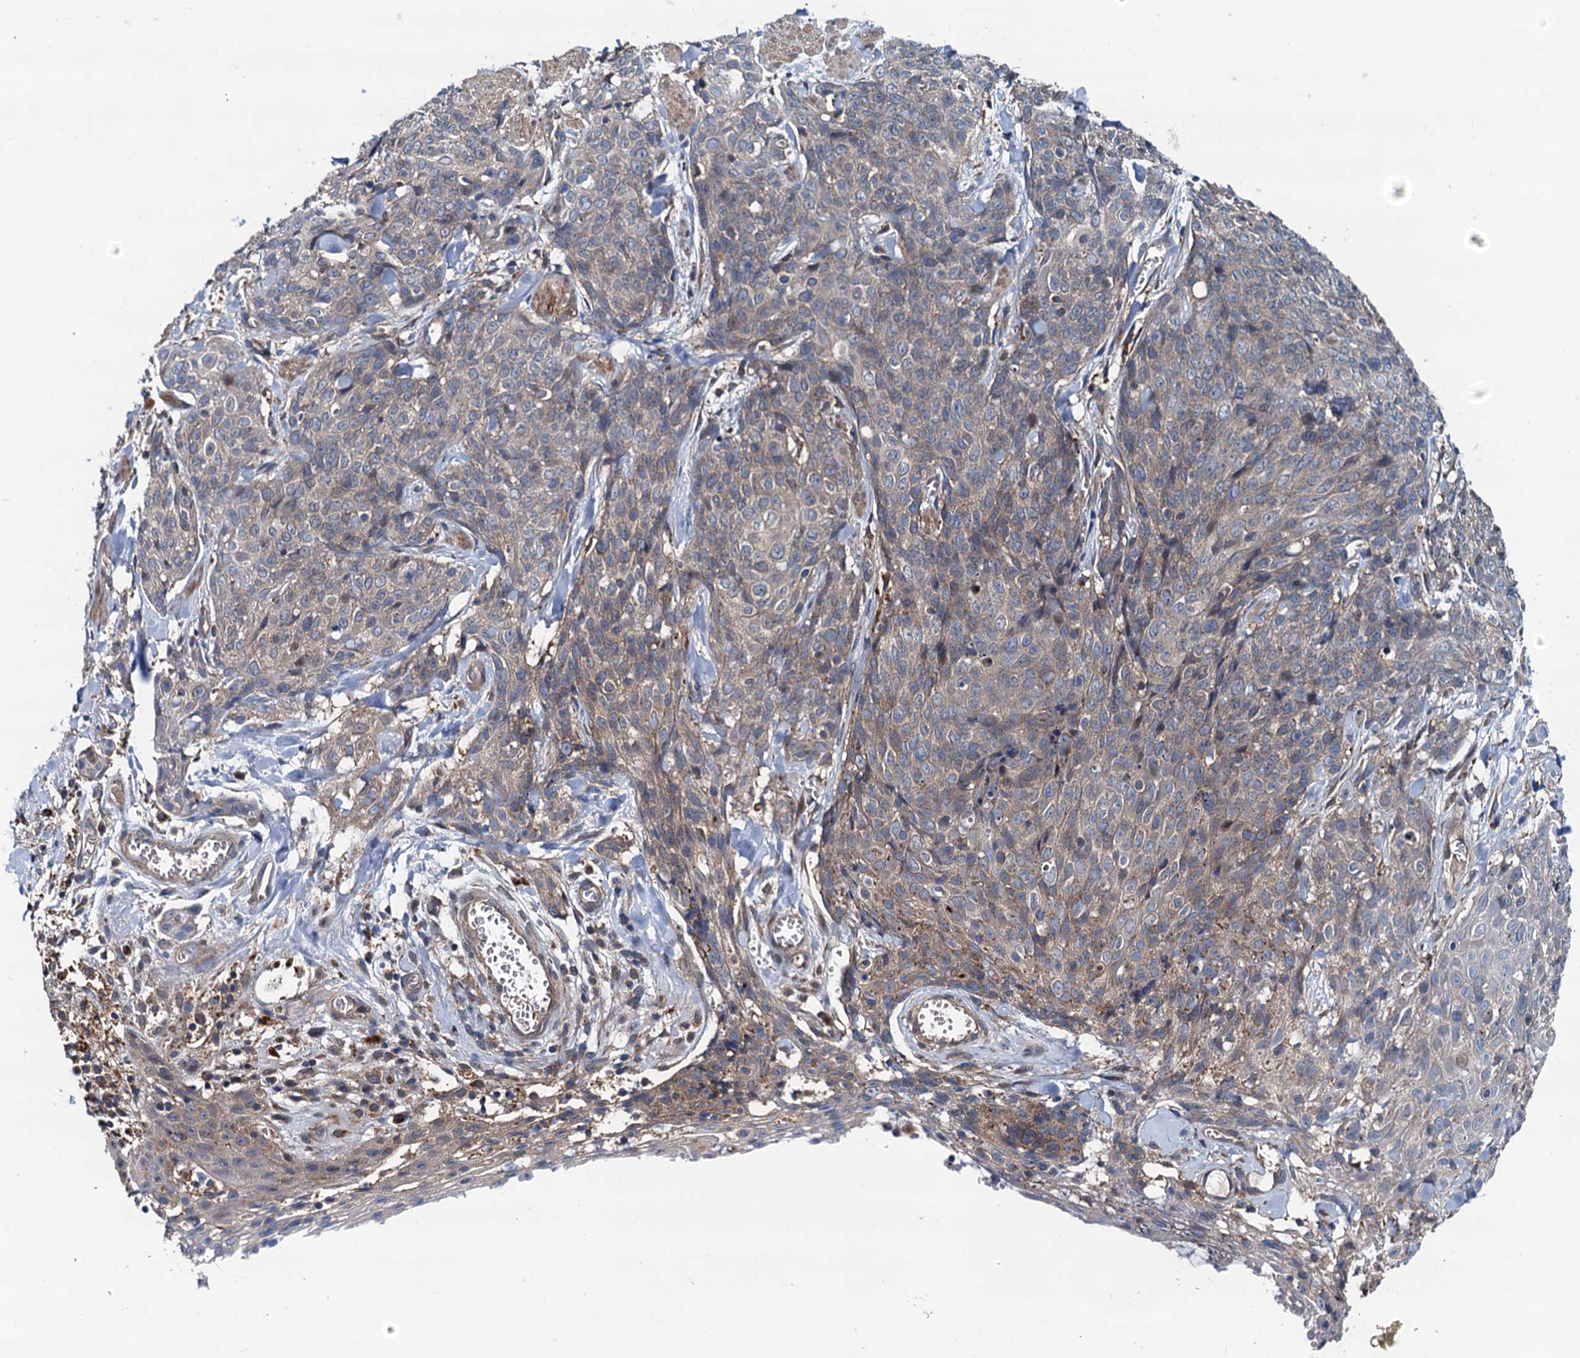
{"staining": {"intensity": "weak", "quantity": "25%-75%", "location": "cytoplasmic/membranous"}, "tissue": "skin cancer", "cell_type": "Tumor cells", "image_type": "cancer", "snomed": [{"axis": "morphology", "description": "Squamous cell carcinoma, NOS"}, {"axis": "topography", "description": "Skin"}, {"axis": "topography", "description": "Vulva"}], "caption": "A photomicrograph showing weak cytoplasmic/membranous staining in about 25%-75% of tumor cells in squamous cell carcinoma (skin), as visualized by brown immunohistochemical staining.", "gene": "EFL1", "patient": {"sex": "female", "age": 85}}